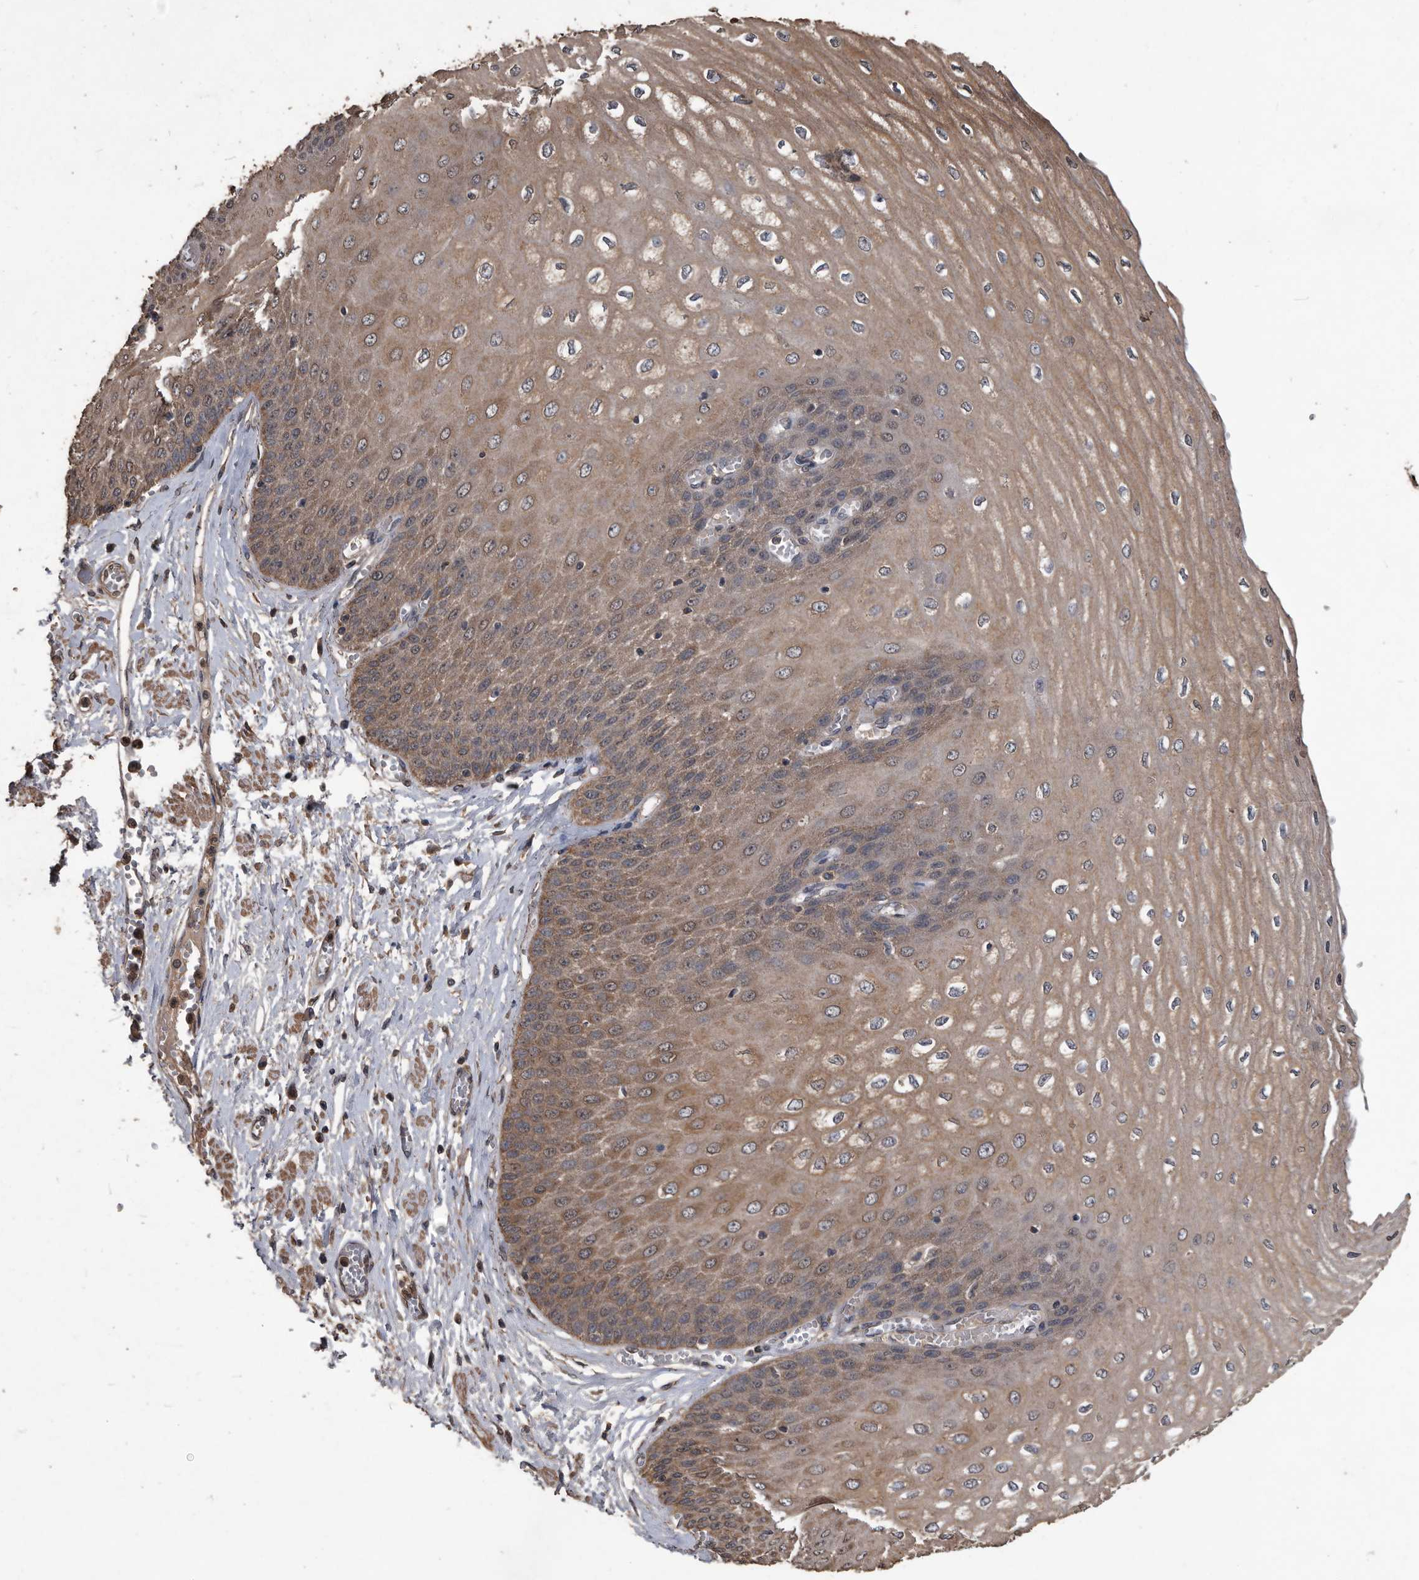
{"staining": {"intensity": "moderate", "quantity": "25%-75%", "location": "cytoplasmic/membranous"}, "tissue": "esophagus", "cell_type": "Squamous epithelial cells", "image_type": "normal", "snomed": [{"axis": "morphology", "description": "Normal tissue, NOS"}, {"axis": "topography", "description": "Esophagus"}], "caption": "The image demonstrates a brown stain indicating the presence of a protein in the cytoplasmic/membranous of squamous epithelial cells in esophagus. (IHC, brightfield microscopy, high magnification).", "gene": "NRBP1", "patient": {"sex": "male", "age": 60}}